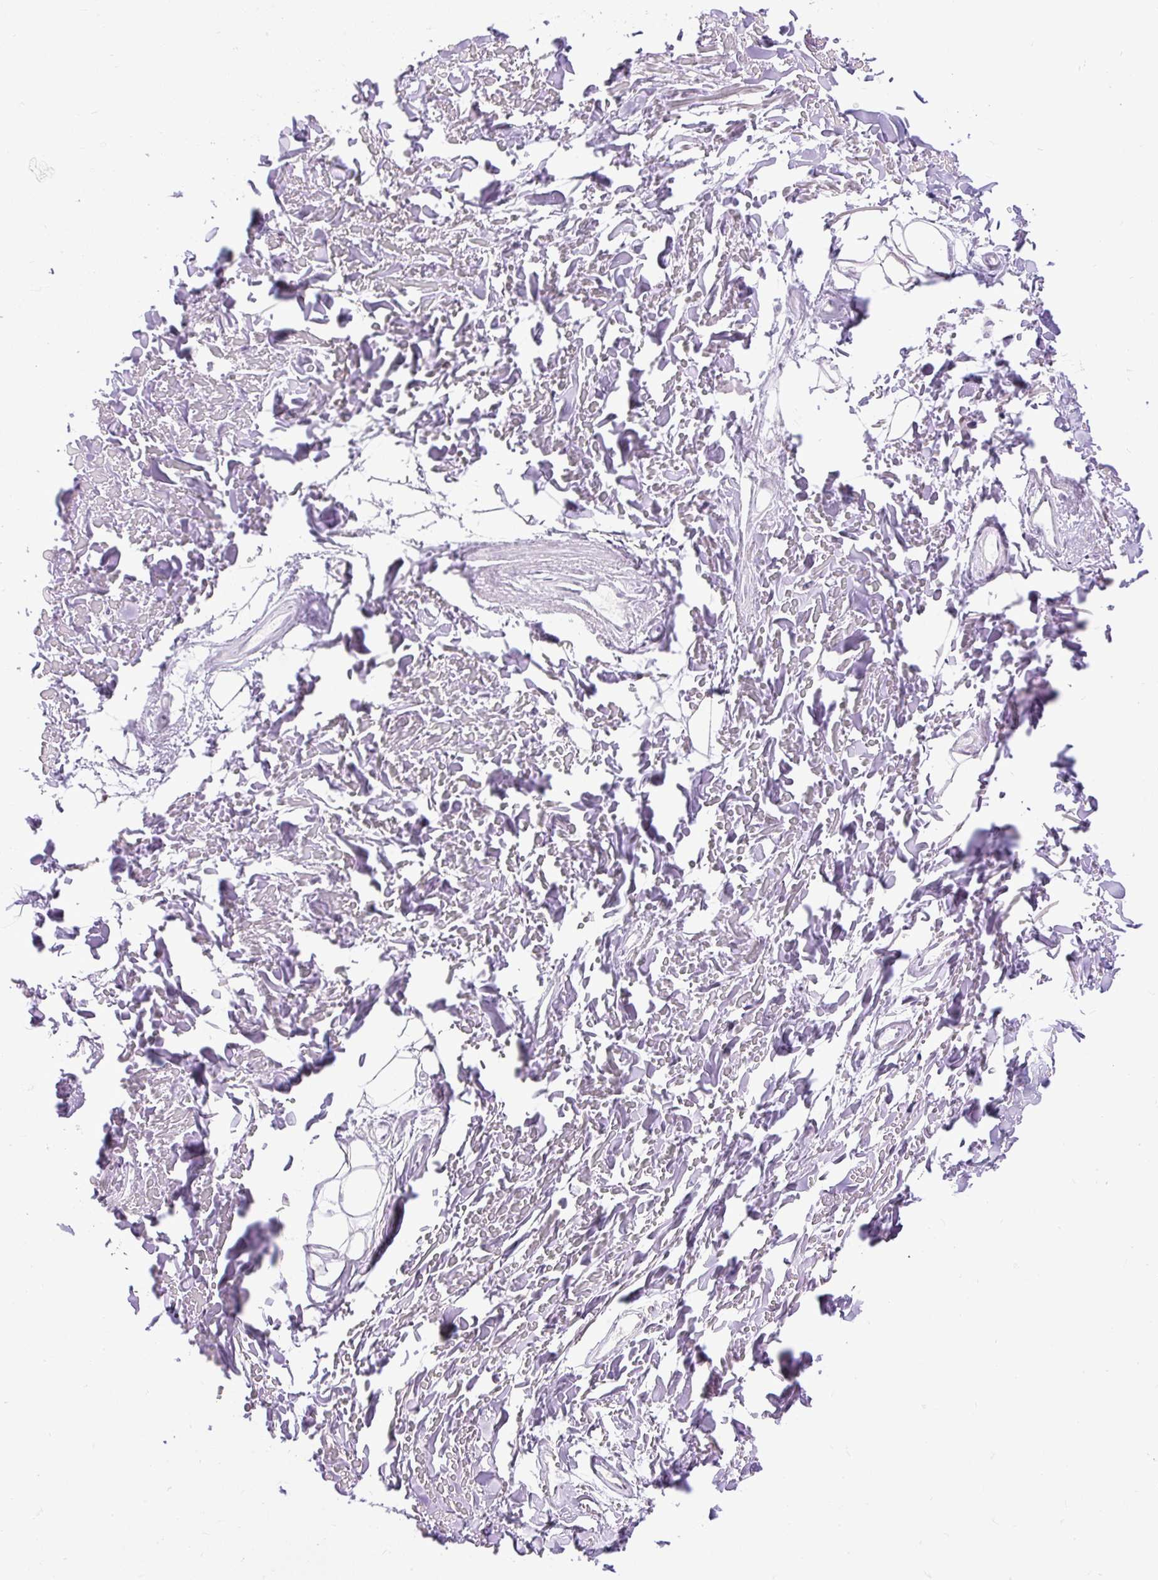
{"staining": {"intensity": "negative", "quantity": "none", "location": "none"}, "tissue": "adipose tissue", "cell_type": "Adipocytes", "image_type": "normal", "snomed": [{"axis": "morphology", "description": "Normal tissue, NOS"}, {"axis": "topography", "description": "Cartilage tissue"}], "caption": "Protein analysis of normal adipose tissue displays no significant expression in adipocytes.", "gene": "MAP1S", "patient": {"sex": "male", "age": 57}}